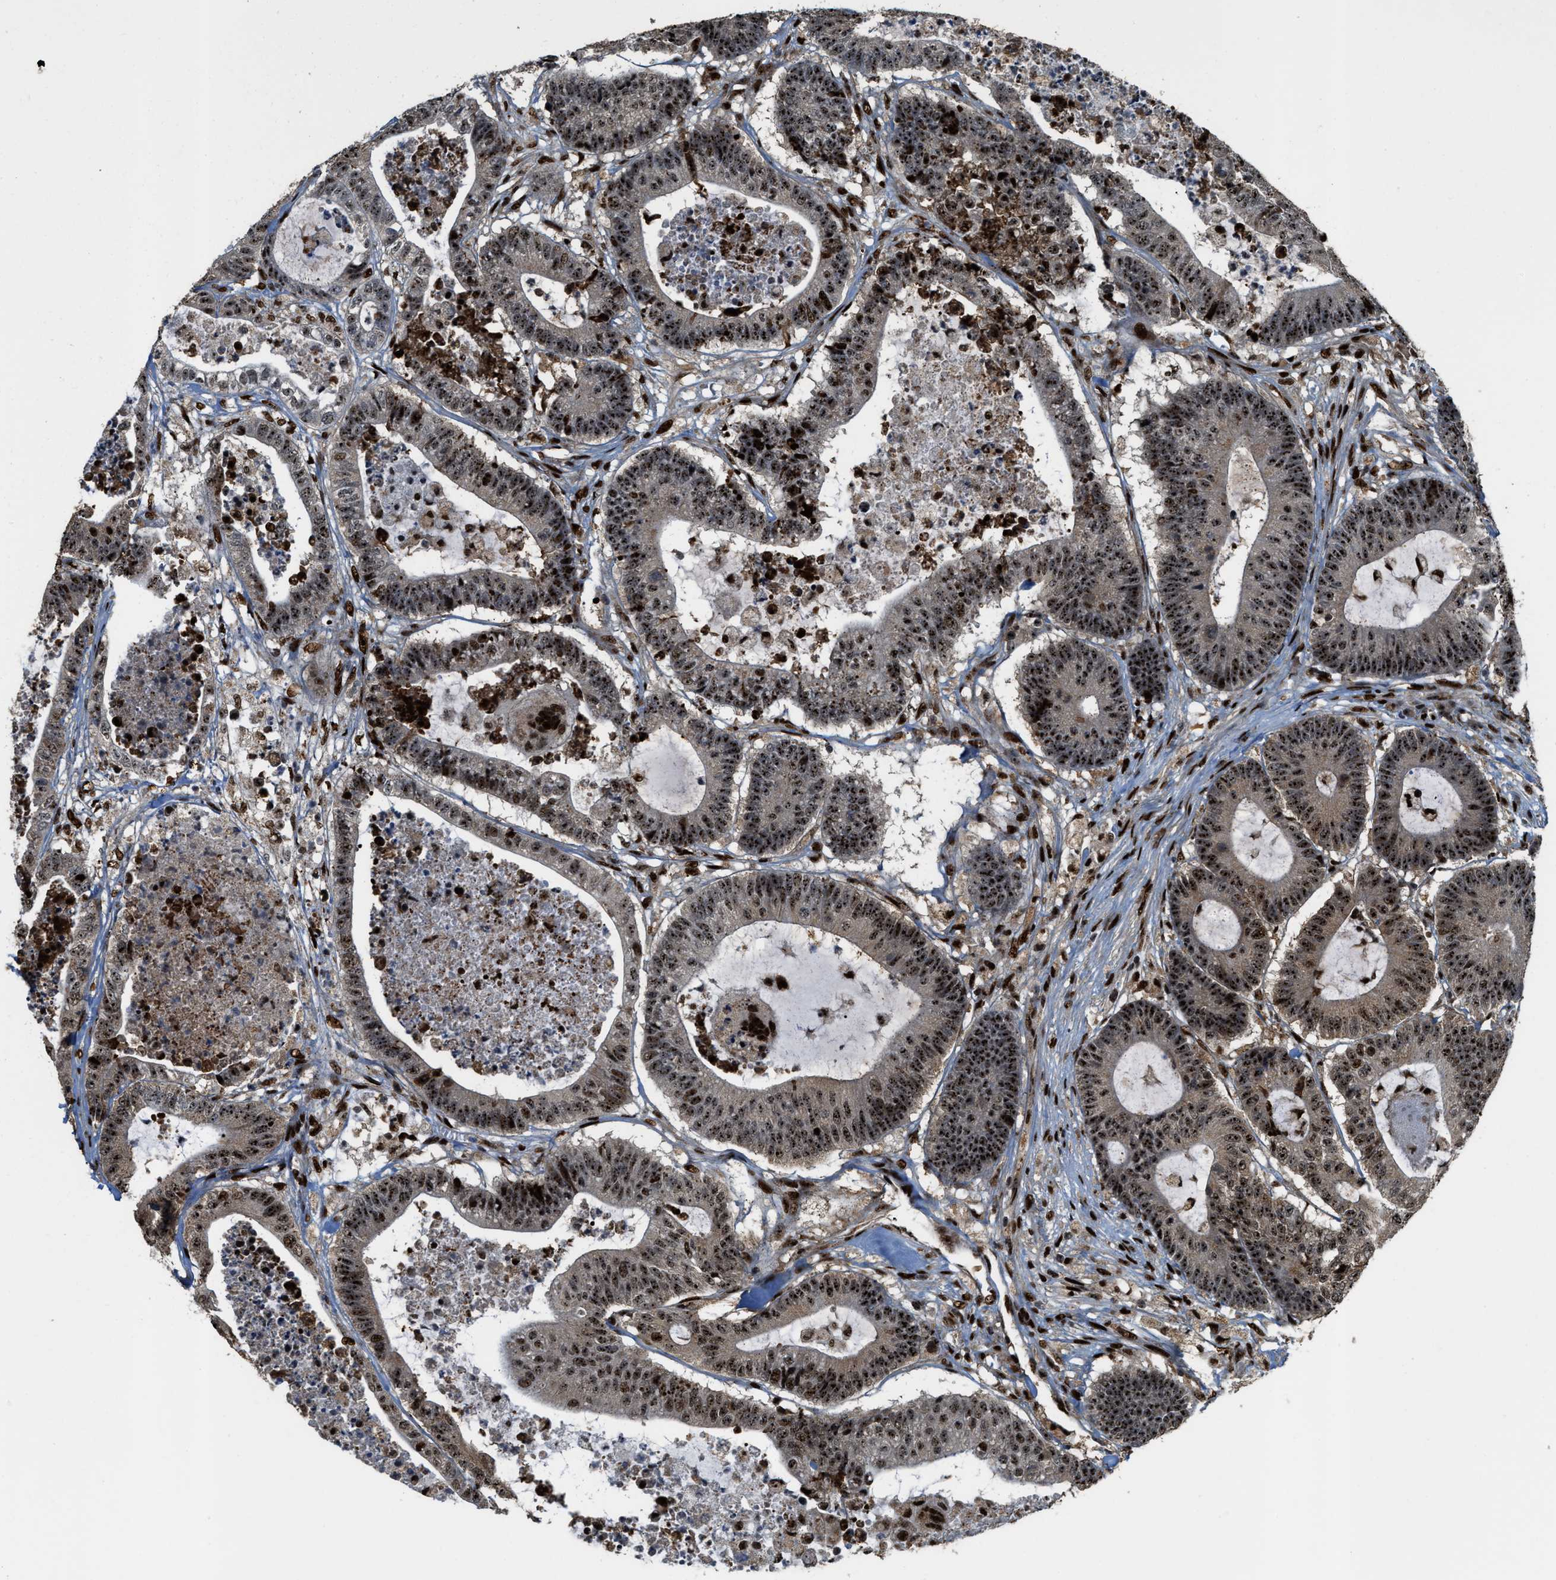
{"staining": {"intensity": "strong", "quantity": ">75%", "location": "nuclear"}, "tissue": "colorectal cancer", "cell_type": "Tumor cells", "image_type": "cancer", "snomed": [{"axis": "morphology", "description": "Adenocarcinoma, NOS"}, {"axis": "topography", "description": "Colon"}], "caption": "Immunohistochemical staining of adenocarcinoma (colorectal) reveals high levels of strong nuclear expression in approximately >75% of tumor cells.", "gene": "ZNF687", "patient": {"sex": "female", "age": 84}}